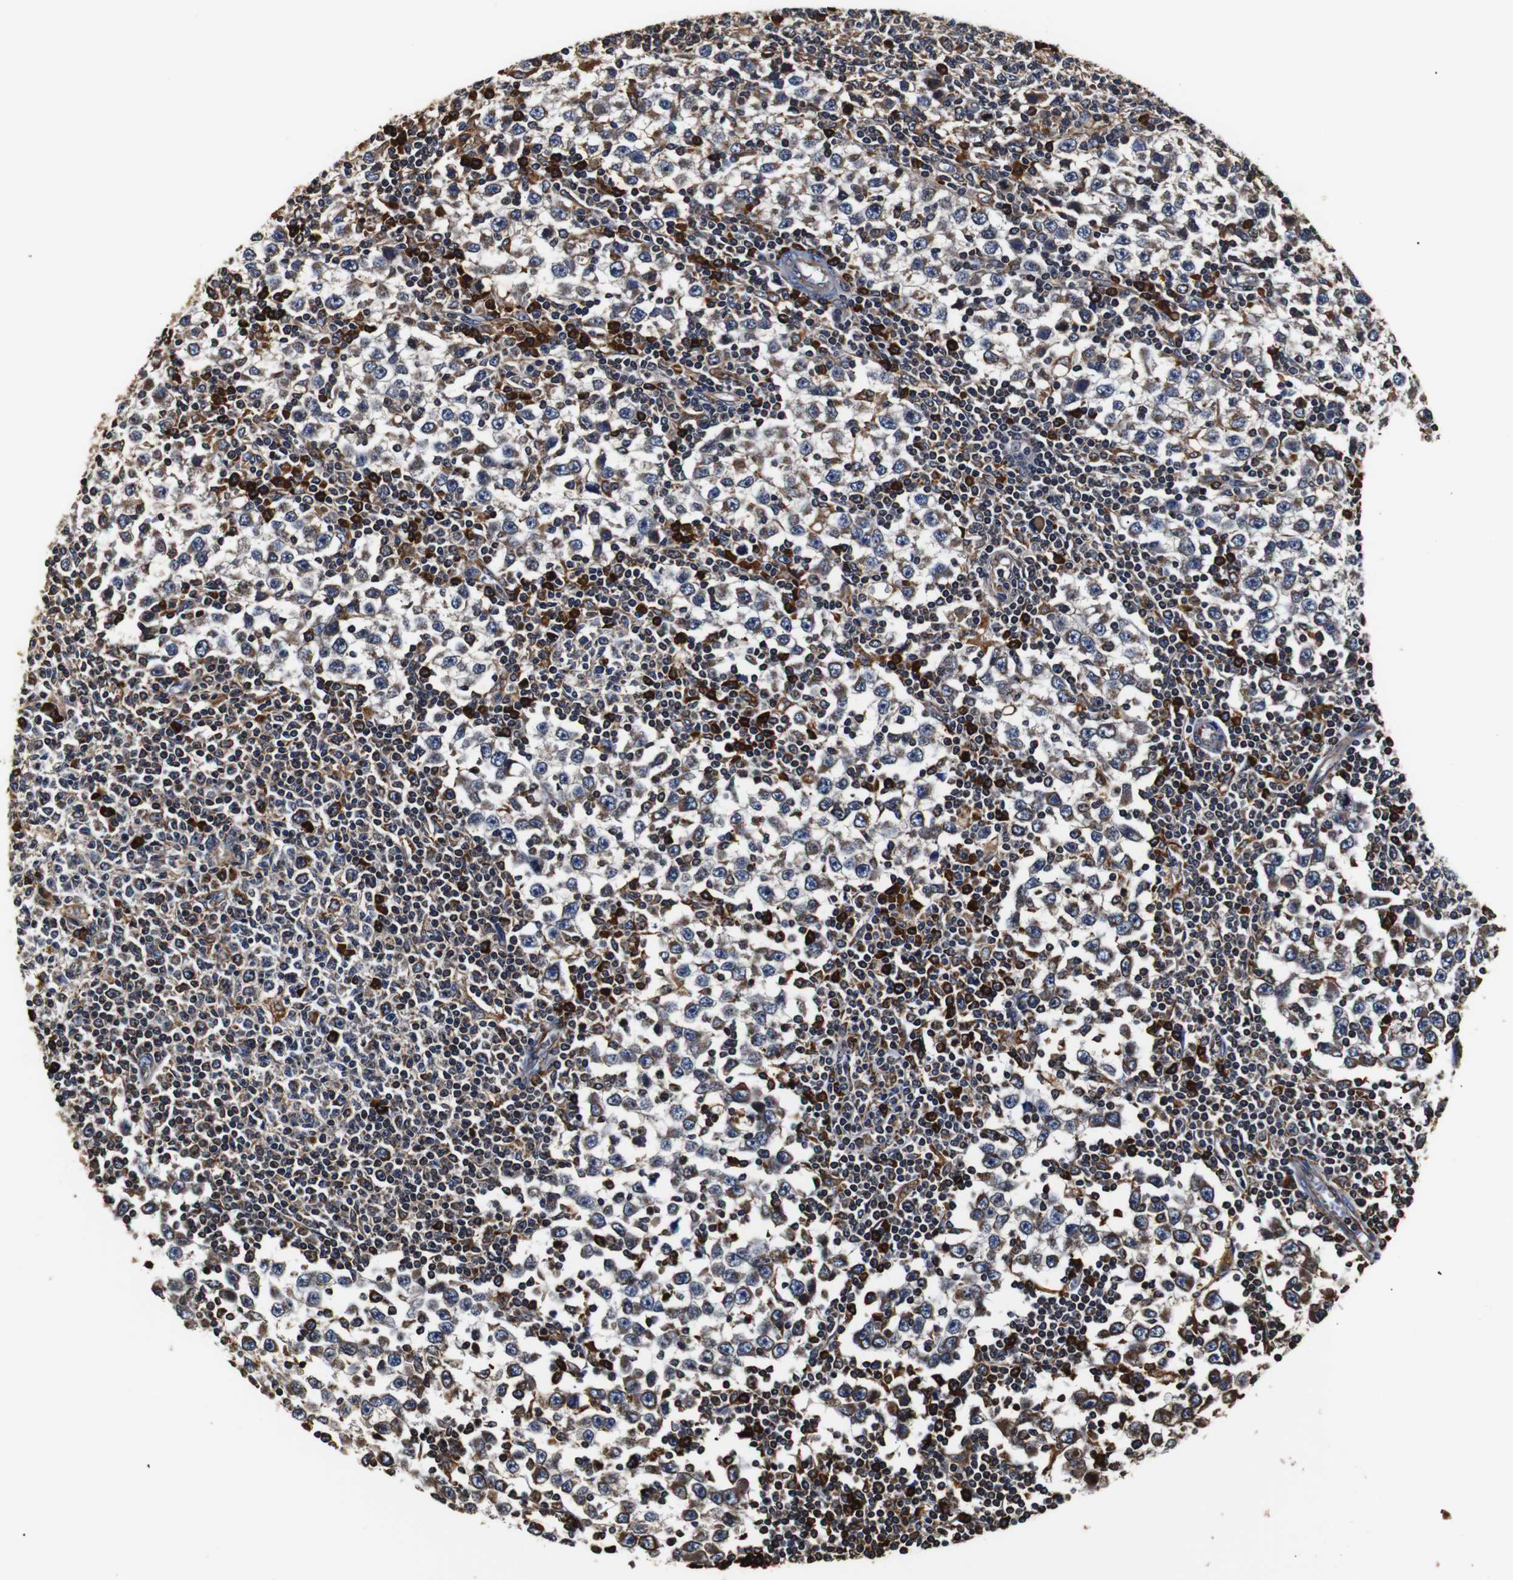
{"staining": {"intensity": "negative", "quantity": "none", "location": "none"}, "tissue": "testis cancer", "cell_type": "Tumor cells", "image_type": "cancer", "snomed": [{"axis": "morphology", "description": "Seminoma, NOS"}, {"axis": "topography", "description": "Testis"}], "caption": "IHC of human testis seminoma reveals no positivity in tumor cells. (DAB (3,3'-diaminobenzidine) immunohistochemistry with hematoxylin counter stain).", "gene": "HHIP", "patient": {"sex": "male", "age": 65}}